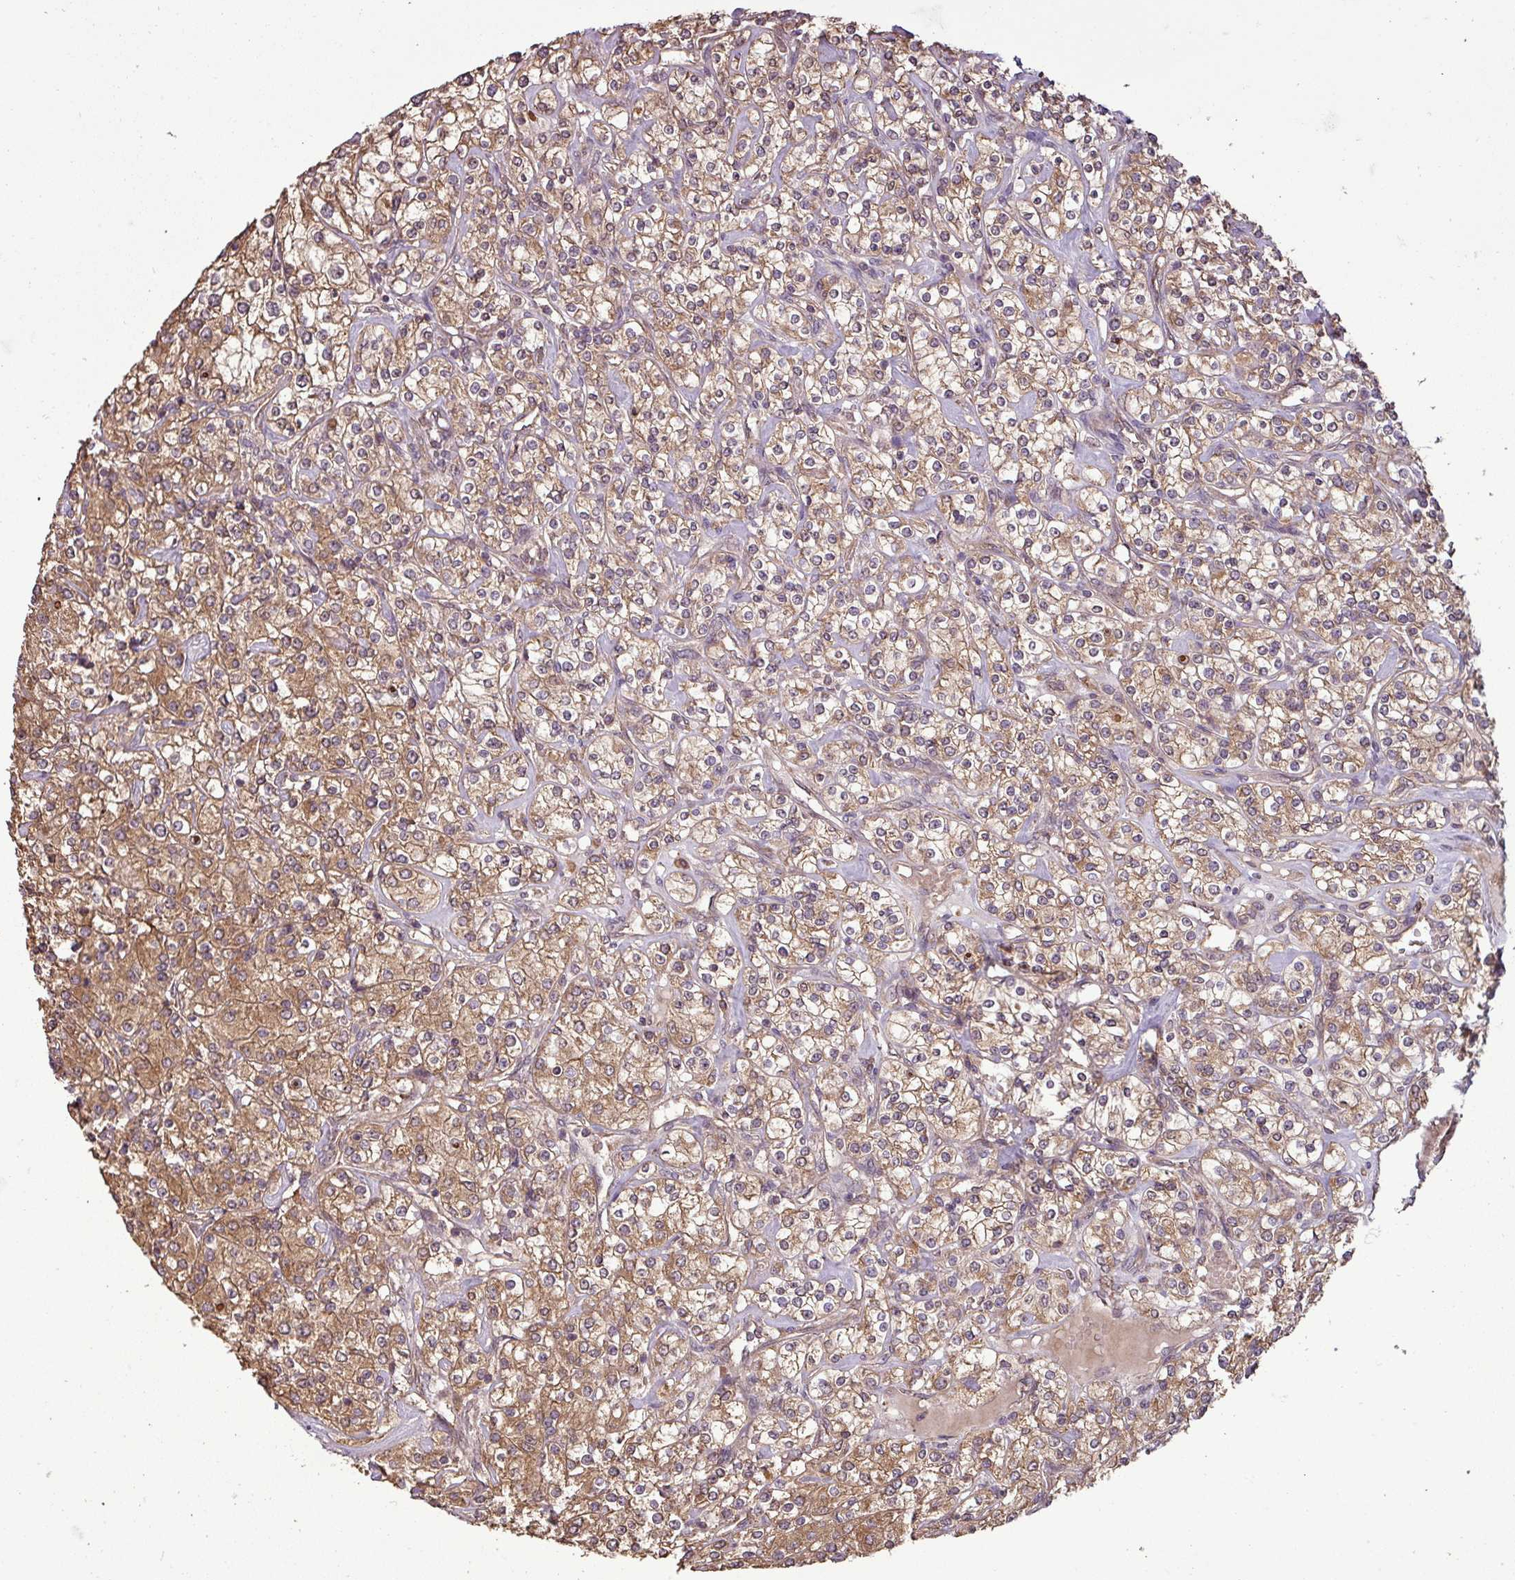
{"staining": {"intensity": "moderate", "quantity": "25%-75%", "location": "cytoplasmic/membranous"}, "tissue": "renal cancer", "cell_type": "Tumor cells", "image_type": "cancer", "snomed": [{"axis": "morphology", "description": "Adenocarcinoma, NOS"}, {"axis": "topography", "description": "Kidney"}], "caption": "Human renal cancer stained with a brown dye reveals moderate cytoplasmic/membranous positive positivity in about 25%-75% of tumor cells.", "gene": "NT5C3A", "patient": {"sex": "male", "age": 77}}